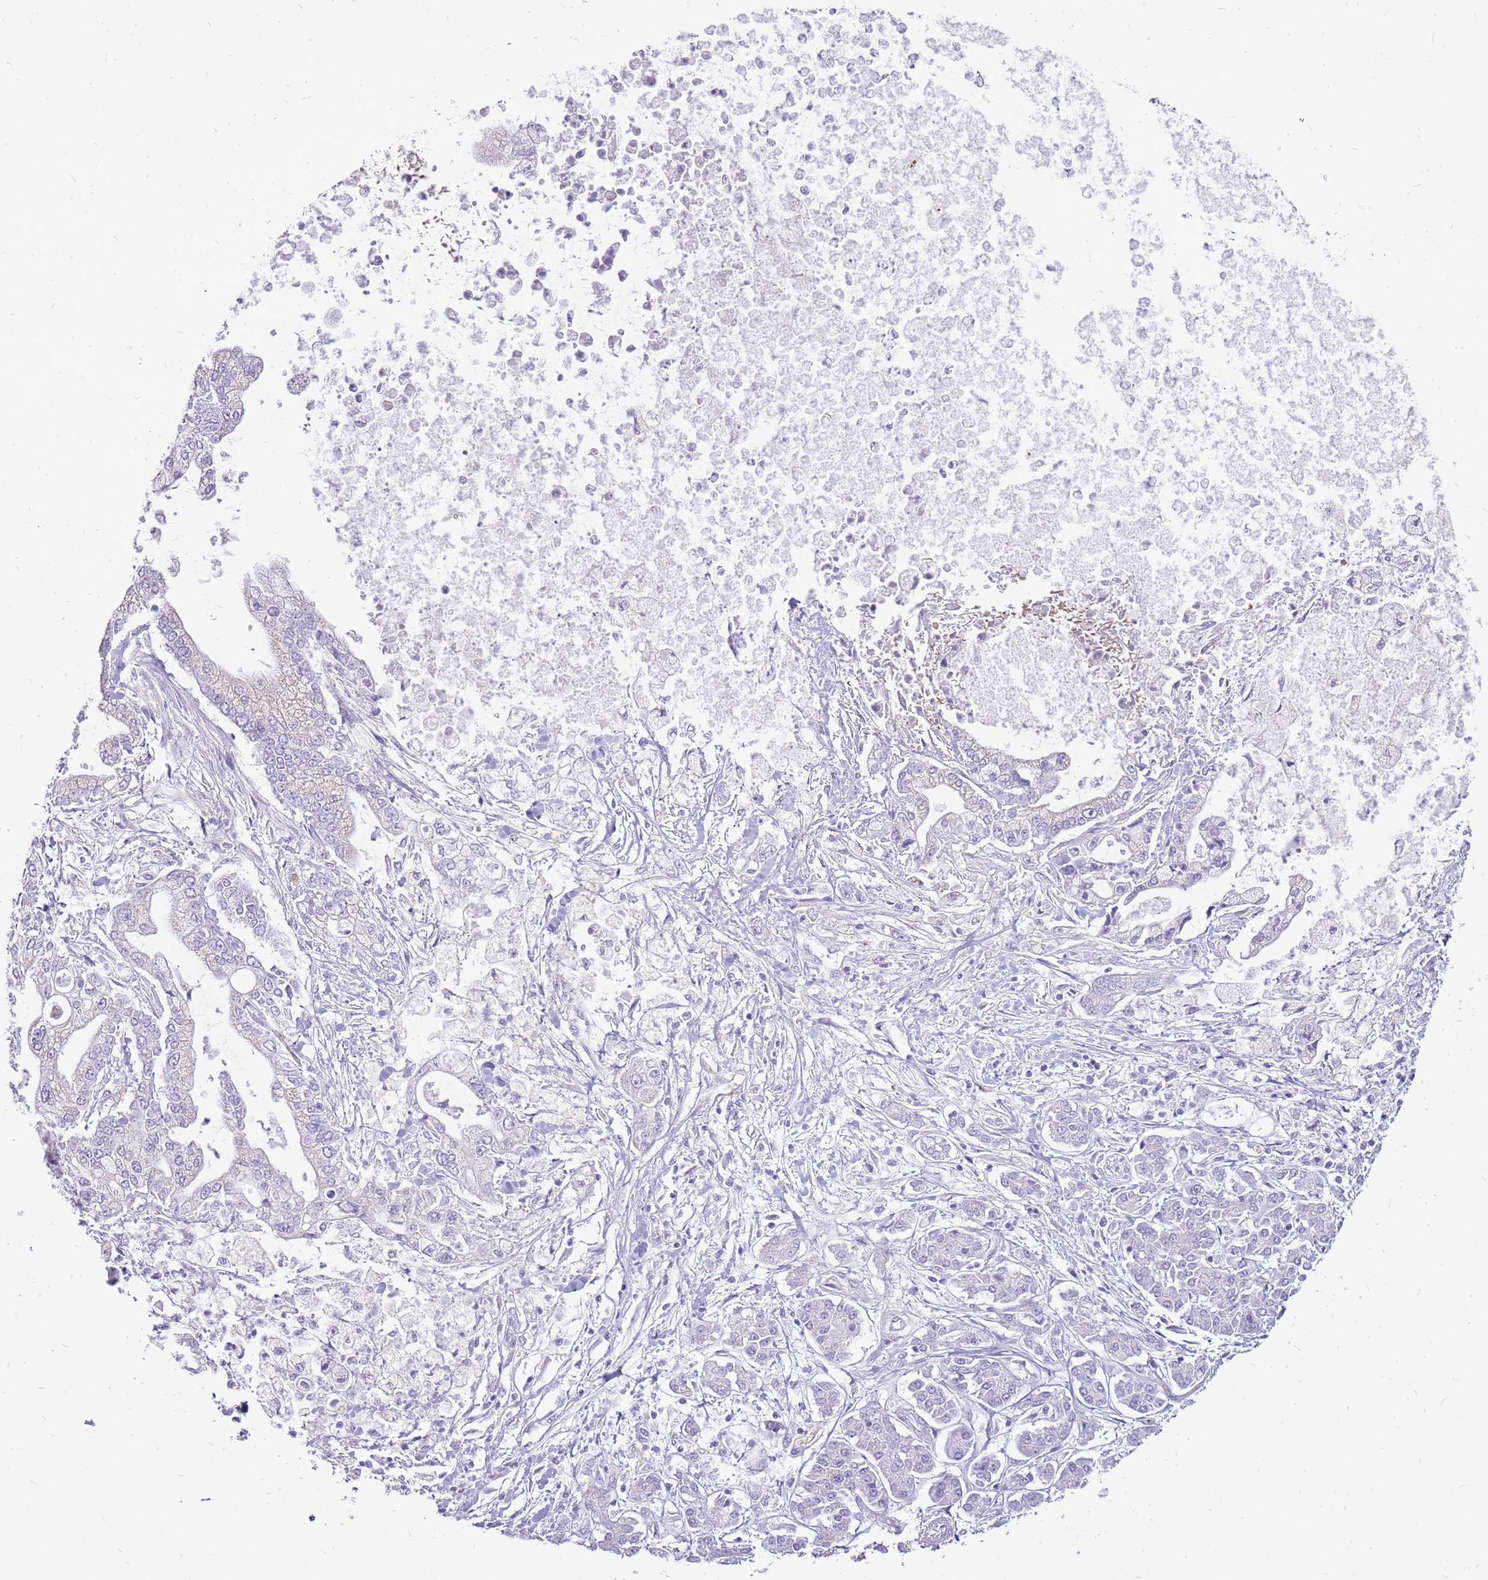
{"staining": {"intensity": "negative", "quantity": "none", "location": "none"}, "tissue": "pancreatic cancer", "cell_type": "Tumor cells", "image_type": "cancer", "snomed": [{"axis": "morphology", "description": "Adenocarcinoma, NOS"}, {"axis": "topography", "description": "Pancreas"}], "caption": "DAB (3,3'-diaminobenzidine) immunohistochemical staining of adenocarcinoma (pancreatic) demonstrates no significant expression in tumor cells. (DAB IHC visualized using brightfield microscopy, high magnification).", "gene": "PCNX1", "patient": {"sex": "male", "age": 69}}